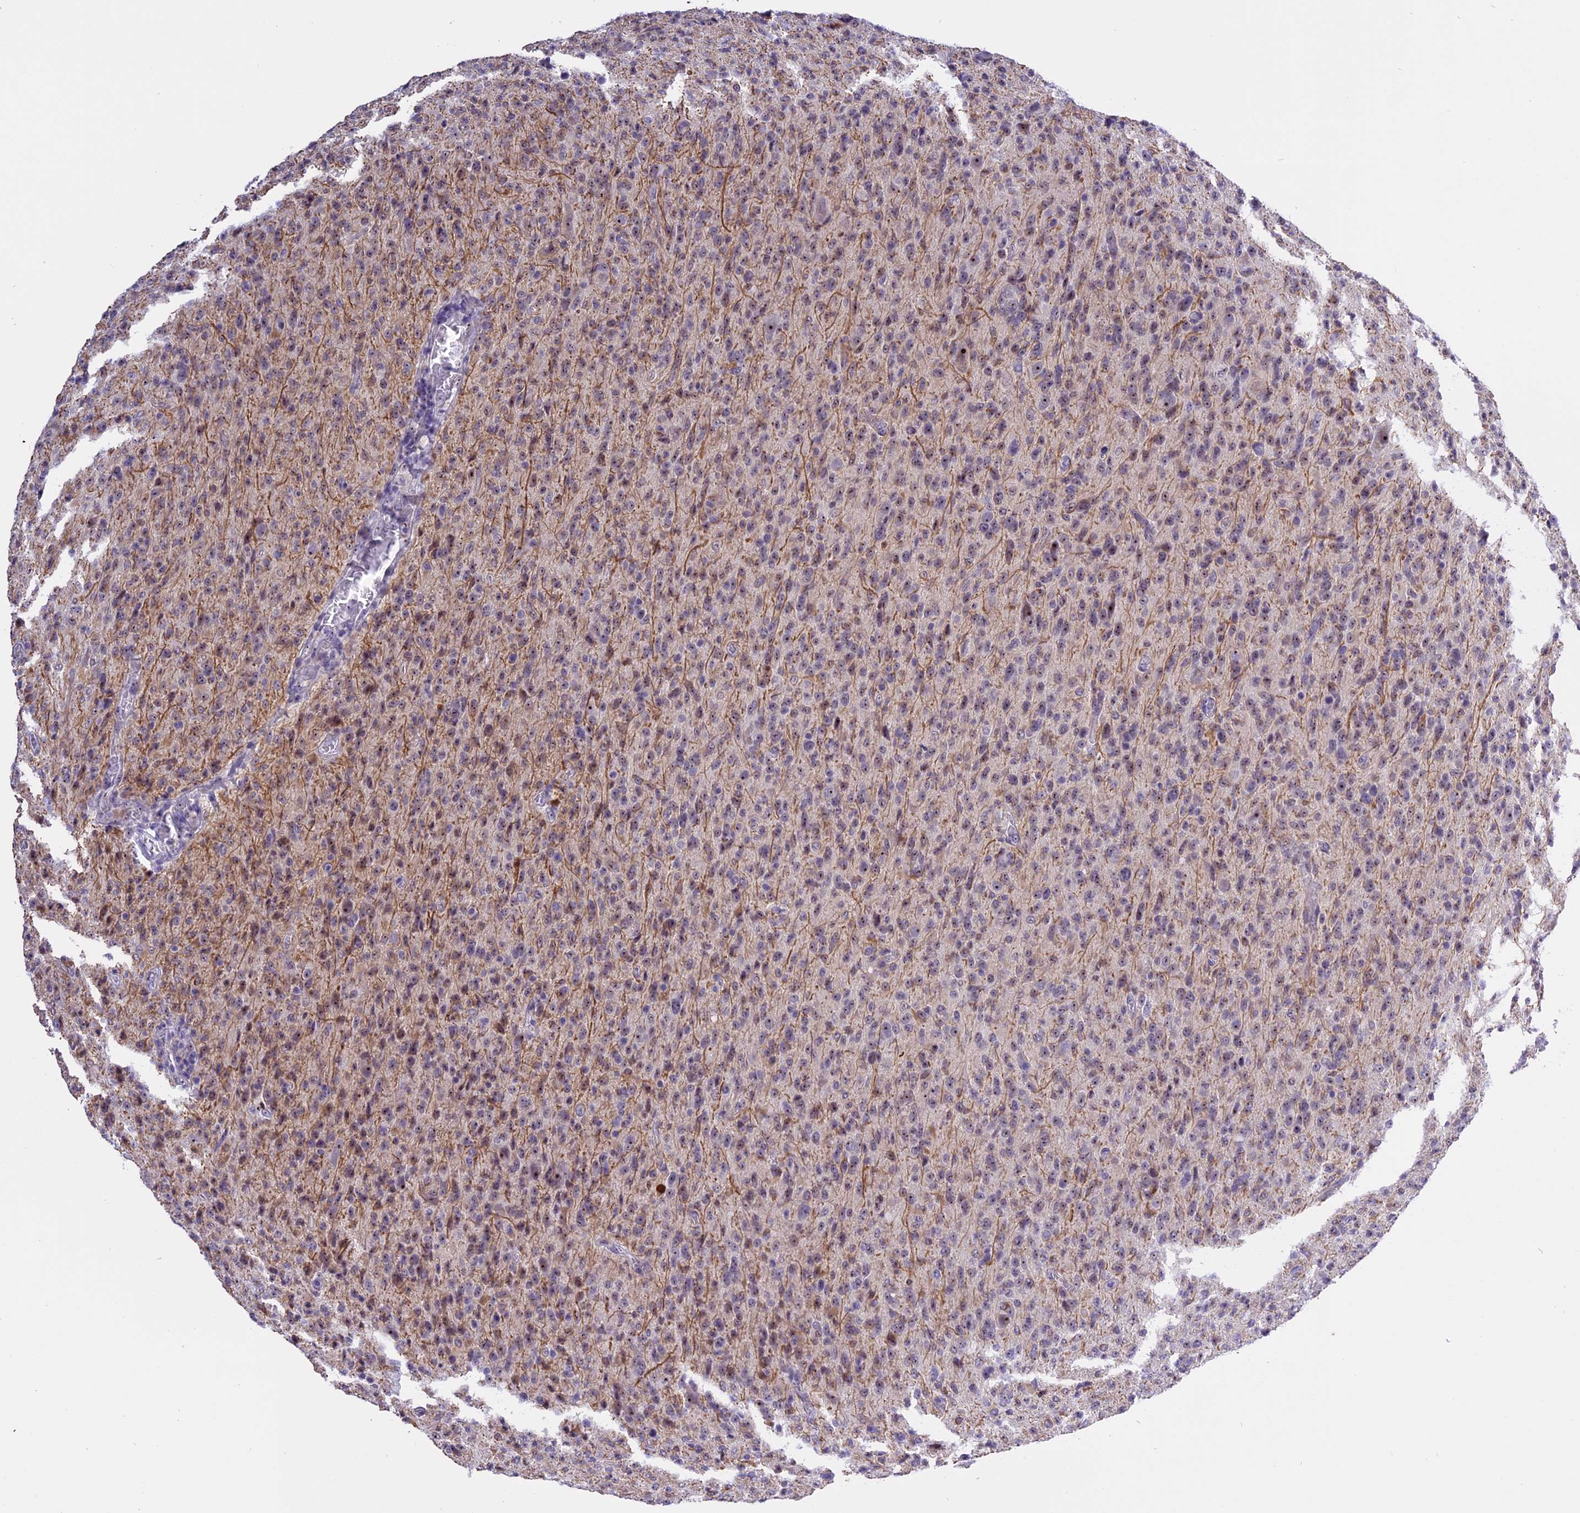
{"staining": {"intensity": "weak", "quantity": "25%-75%", "location": "nuclear"}, "tissue": "glioma", "cell_type": "Tumor cells", "image_type": "cancer", "snomed": [{"axis": "morphology", "description": "Glioma, malignant, High grade"}, {"axis": "topography", "description": "Brain"}], "caption": "The histopathology image exhibits staining of malignant glioma (high-grade), revealing weak nuclear protein staining (brown color) within tumor cells.", "gene": "TBL3", "patient": {"sex": "female", "age": 57}}